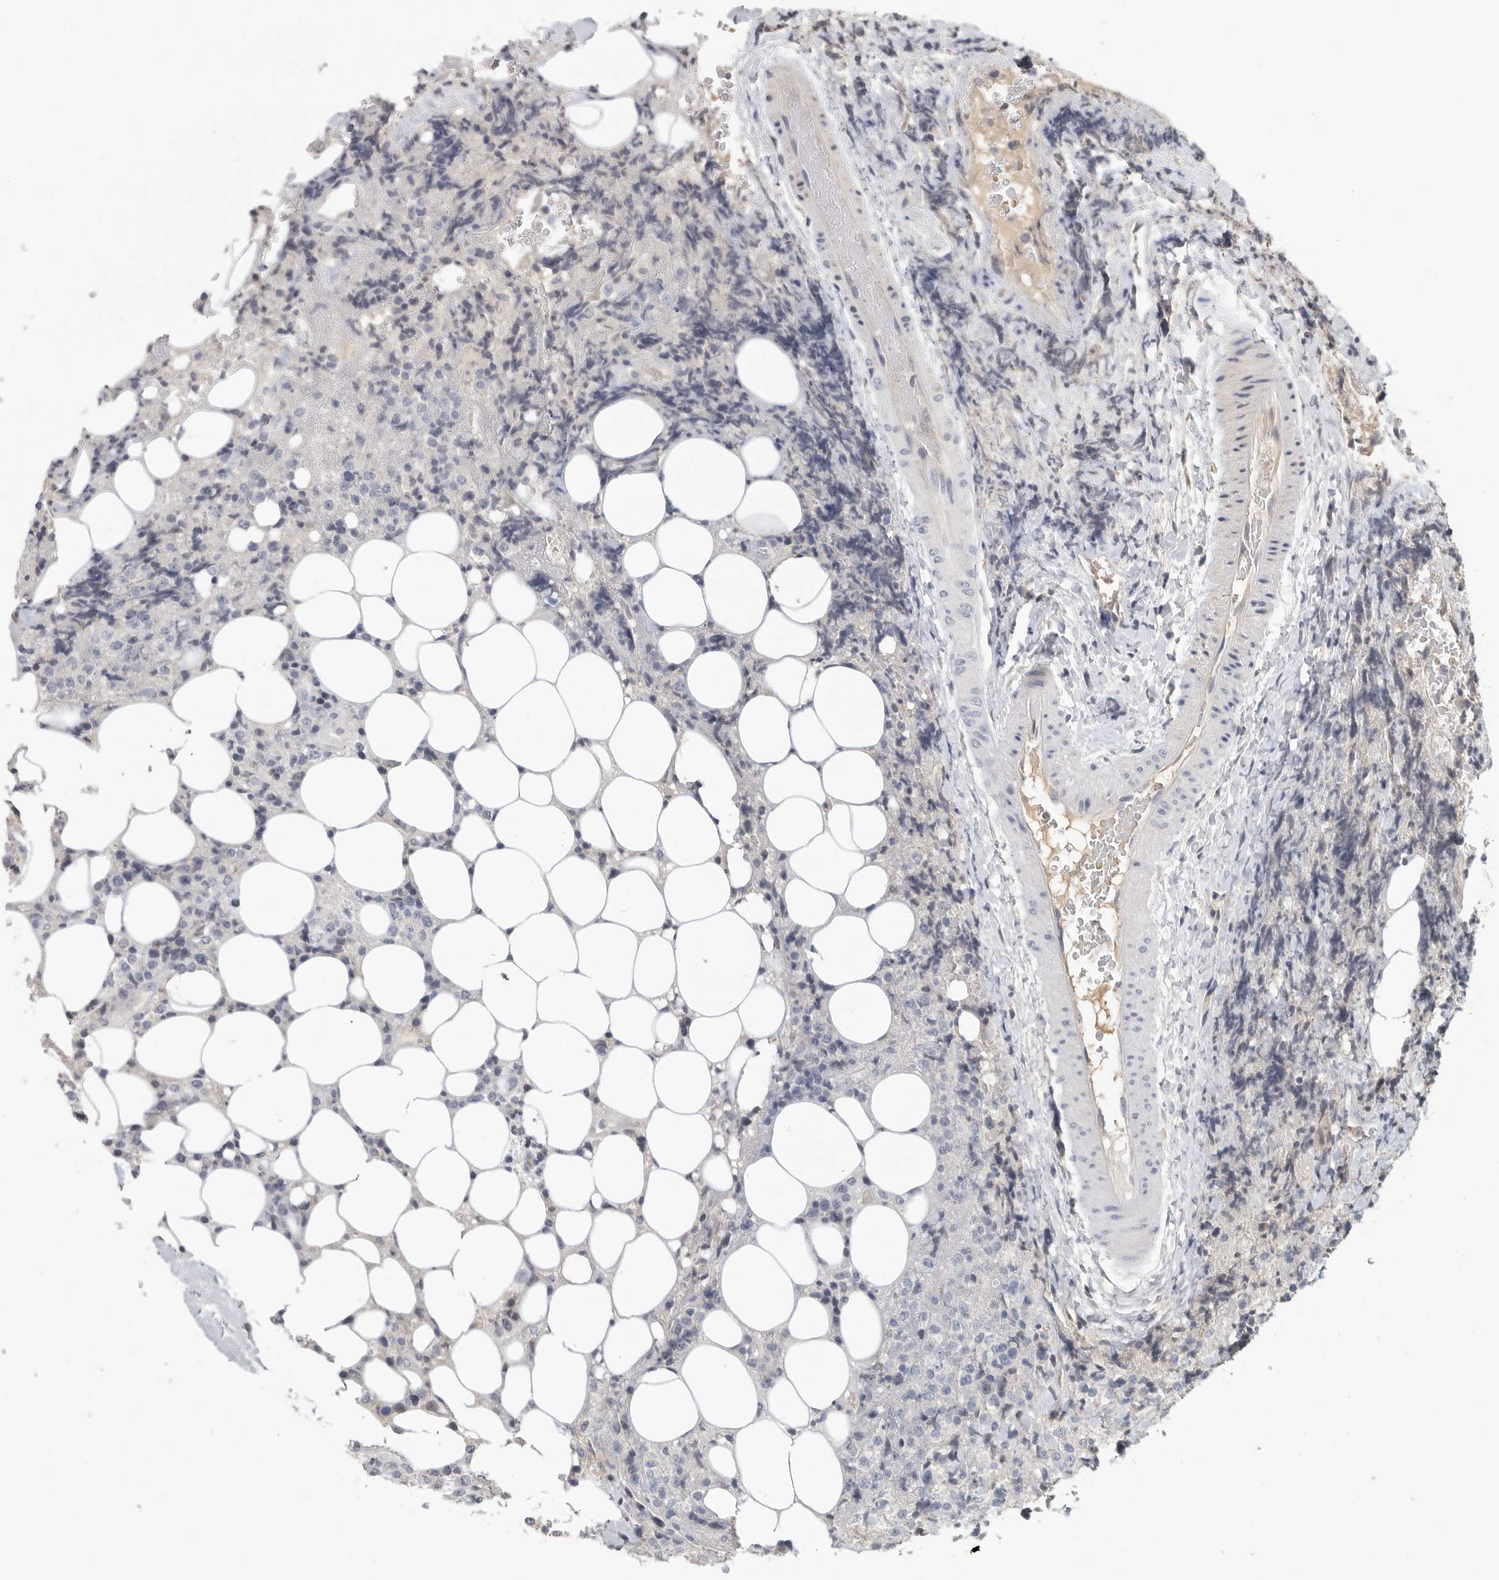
{"staining": {"intensity": "negative", "quantity": "none", "location": "none"}, "tissue": "lymphoma", "cell_type": "Tumor cells", "image_type": "cancer", "snomed": [{"axis": "morphology", "description": "Malignant lymphoma, non-Hodgkin's type, High grade"}, {"axis": "topography", "description": "Lymph node"}], "caption": "The immunohistochemistry (IHC) photomicrograph has no significant positivity in tumor cells of high-grade malignant lymphoma, non-Hodgkin's type tissue.", "gene": "DNAJC11", "patient": {"sex": "male", "age": 13}}